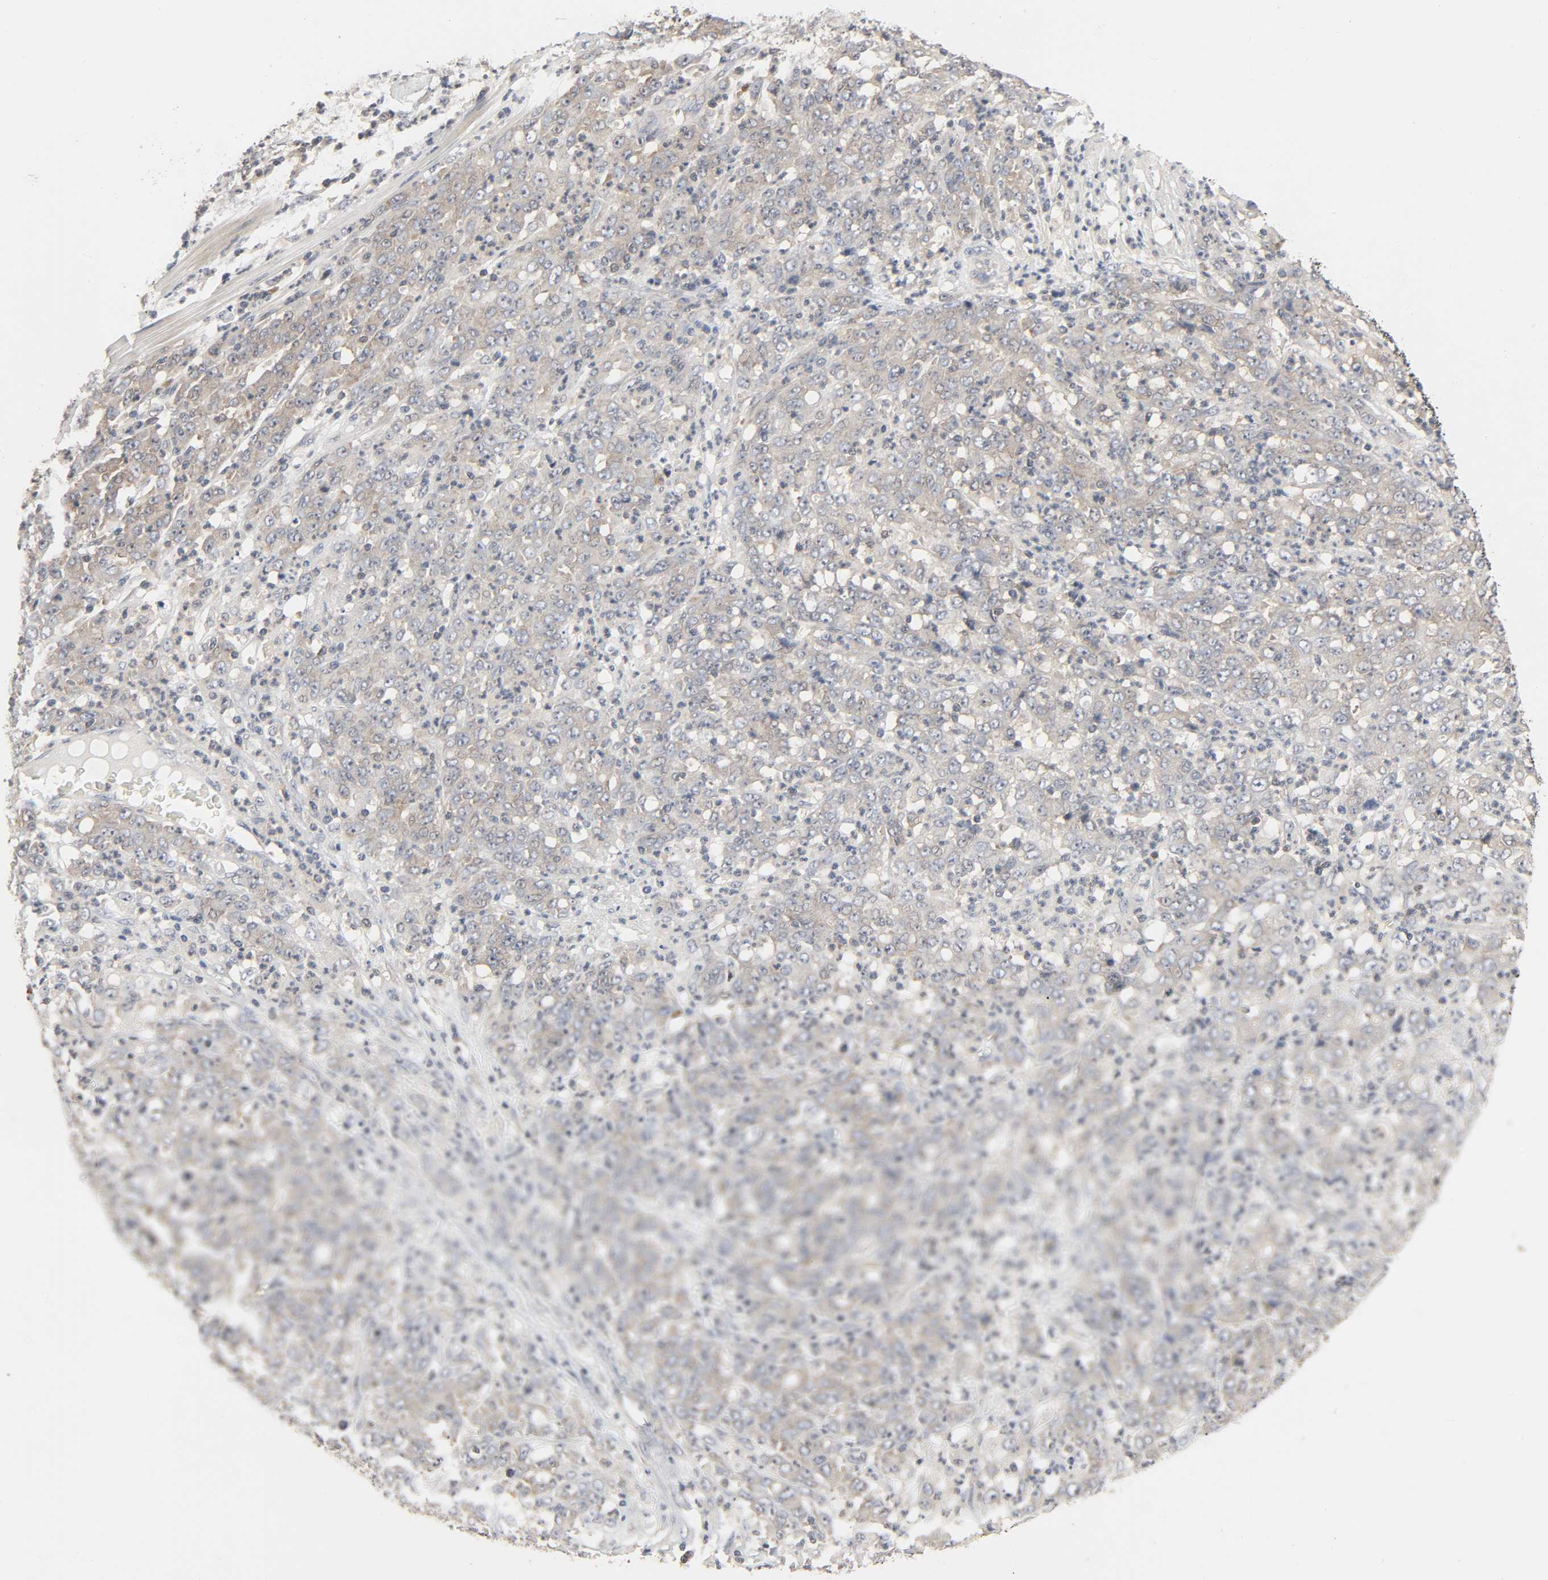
{"staining": {"intensity": "weak", "quantity": ">75%", "location": "cytoplasmic/membranous"}, "tissue": "stomach cancer", "cell_type": "Tumor cells", "image_type": "cancer", "snomed": [{"axis": "morphology", "description": "Adenocarcinoma, NOS"}, {"axis": "topography", "description": "Stomach, lower"}], "caption": "Adenocarcinoma (stomach) stained for a protein demonstrates weak cytoplasmic/membranous positivity in tumor cells.", "gene": "PLEKHA2", "patient": {"sex": "female", "age": 71}}